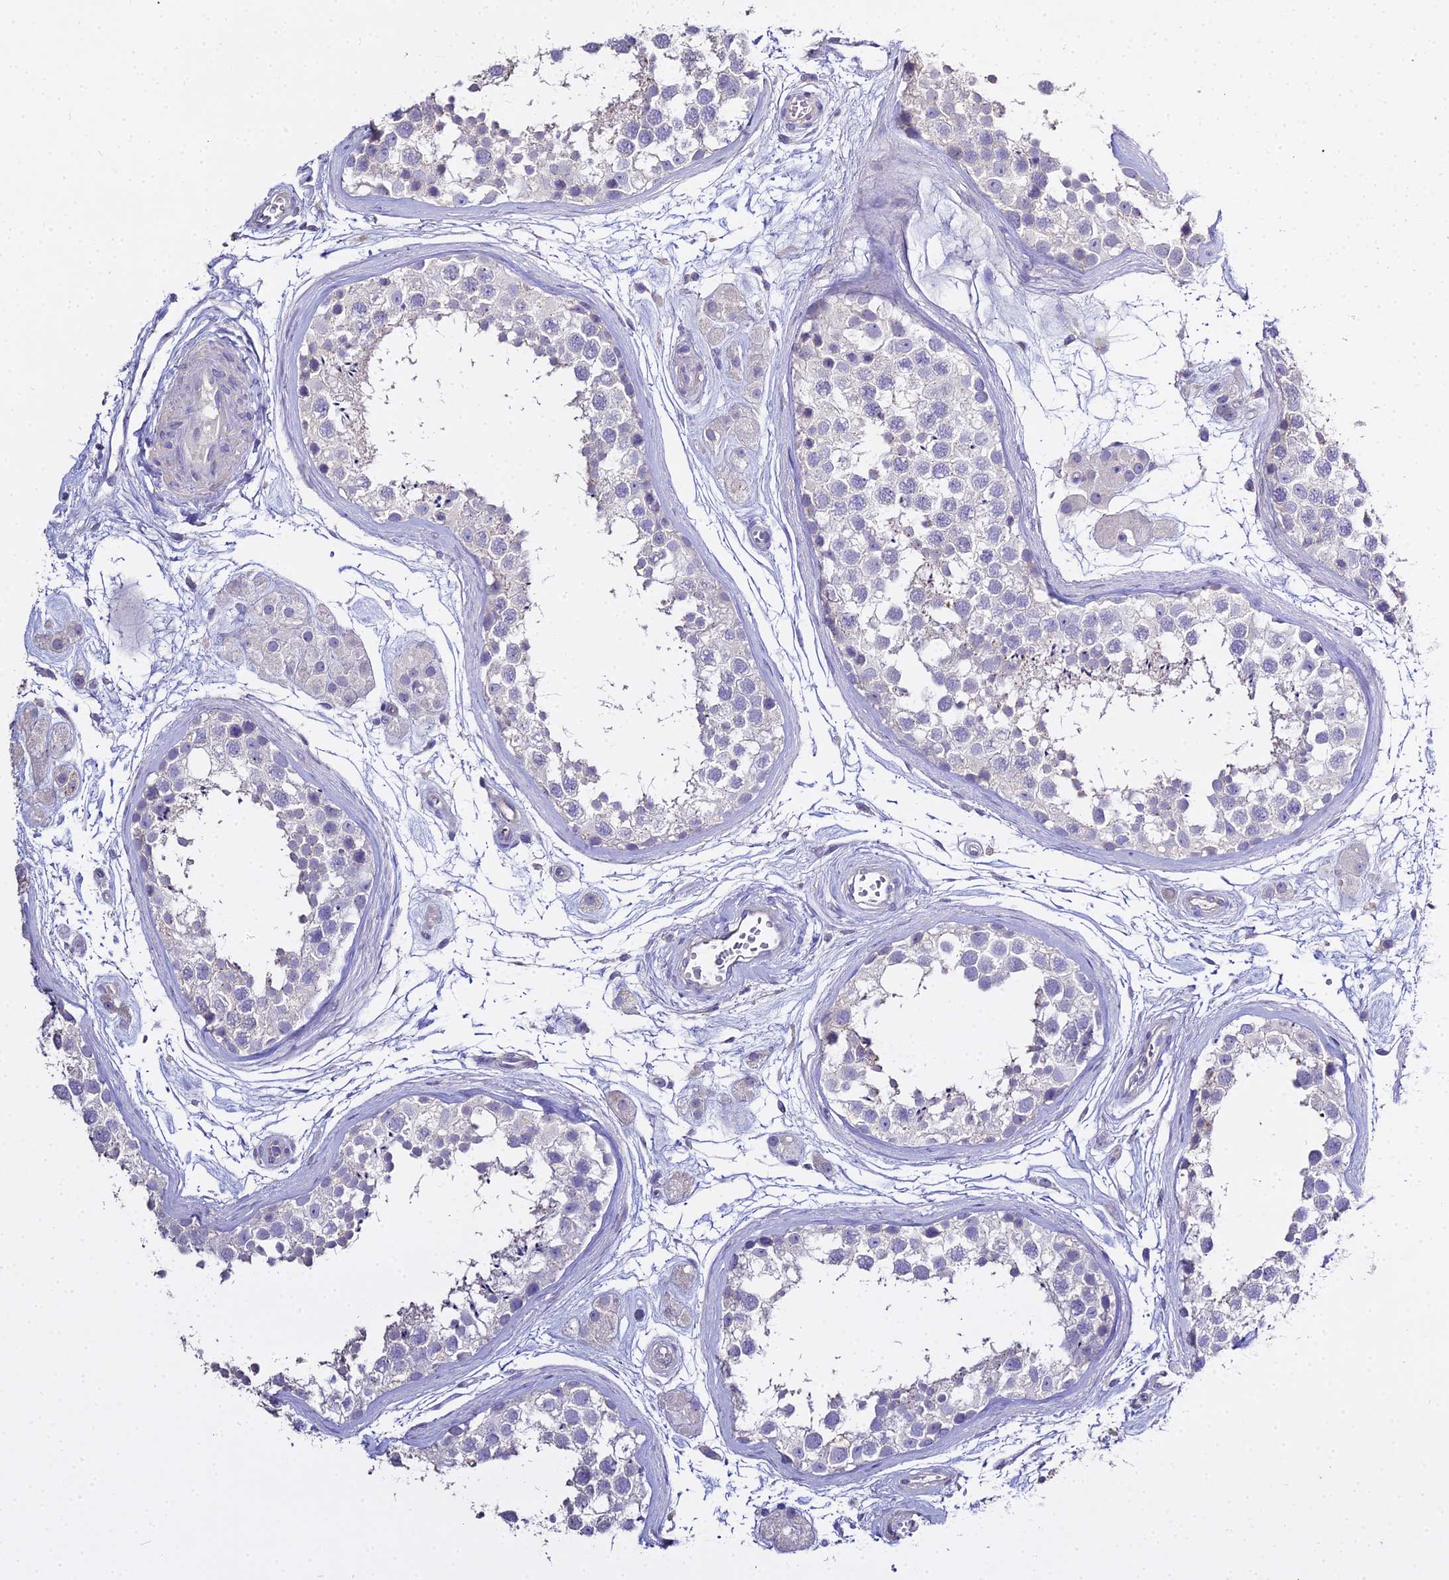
{"staining": {"intensity": "negative", "quantity": "none", "location": "none"}, "tissue": "testis", "cell_type": "Cells in seminiferous ducts", "image_type": "normal", "snomed": [{"axis": "morphology", "description": "Normal tissue, NOS"}, {"axis": "topography", "description": "Testis"}], "caption": "Micrograph shows no significant protein staining in cells in seminiferous ducts of benign testis. Nuclei are stained in blue.", "gene": "GLYAT", "patient": {"sex": "male", "age": 56}}